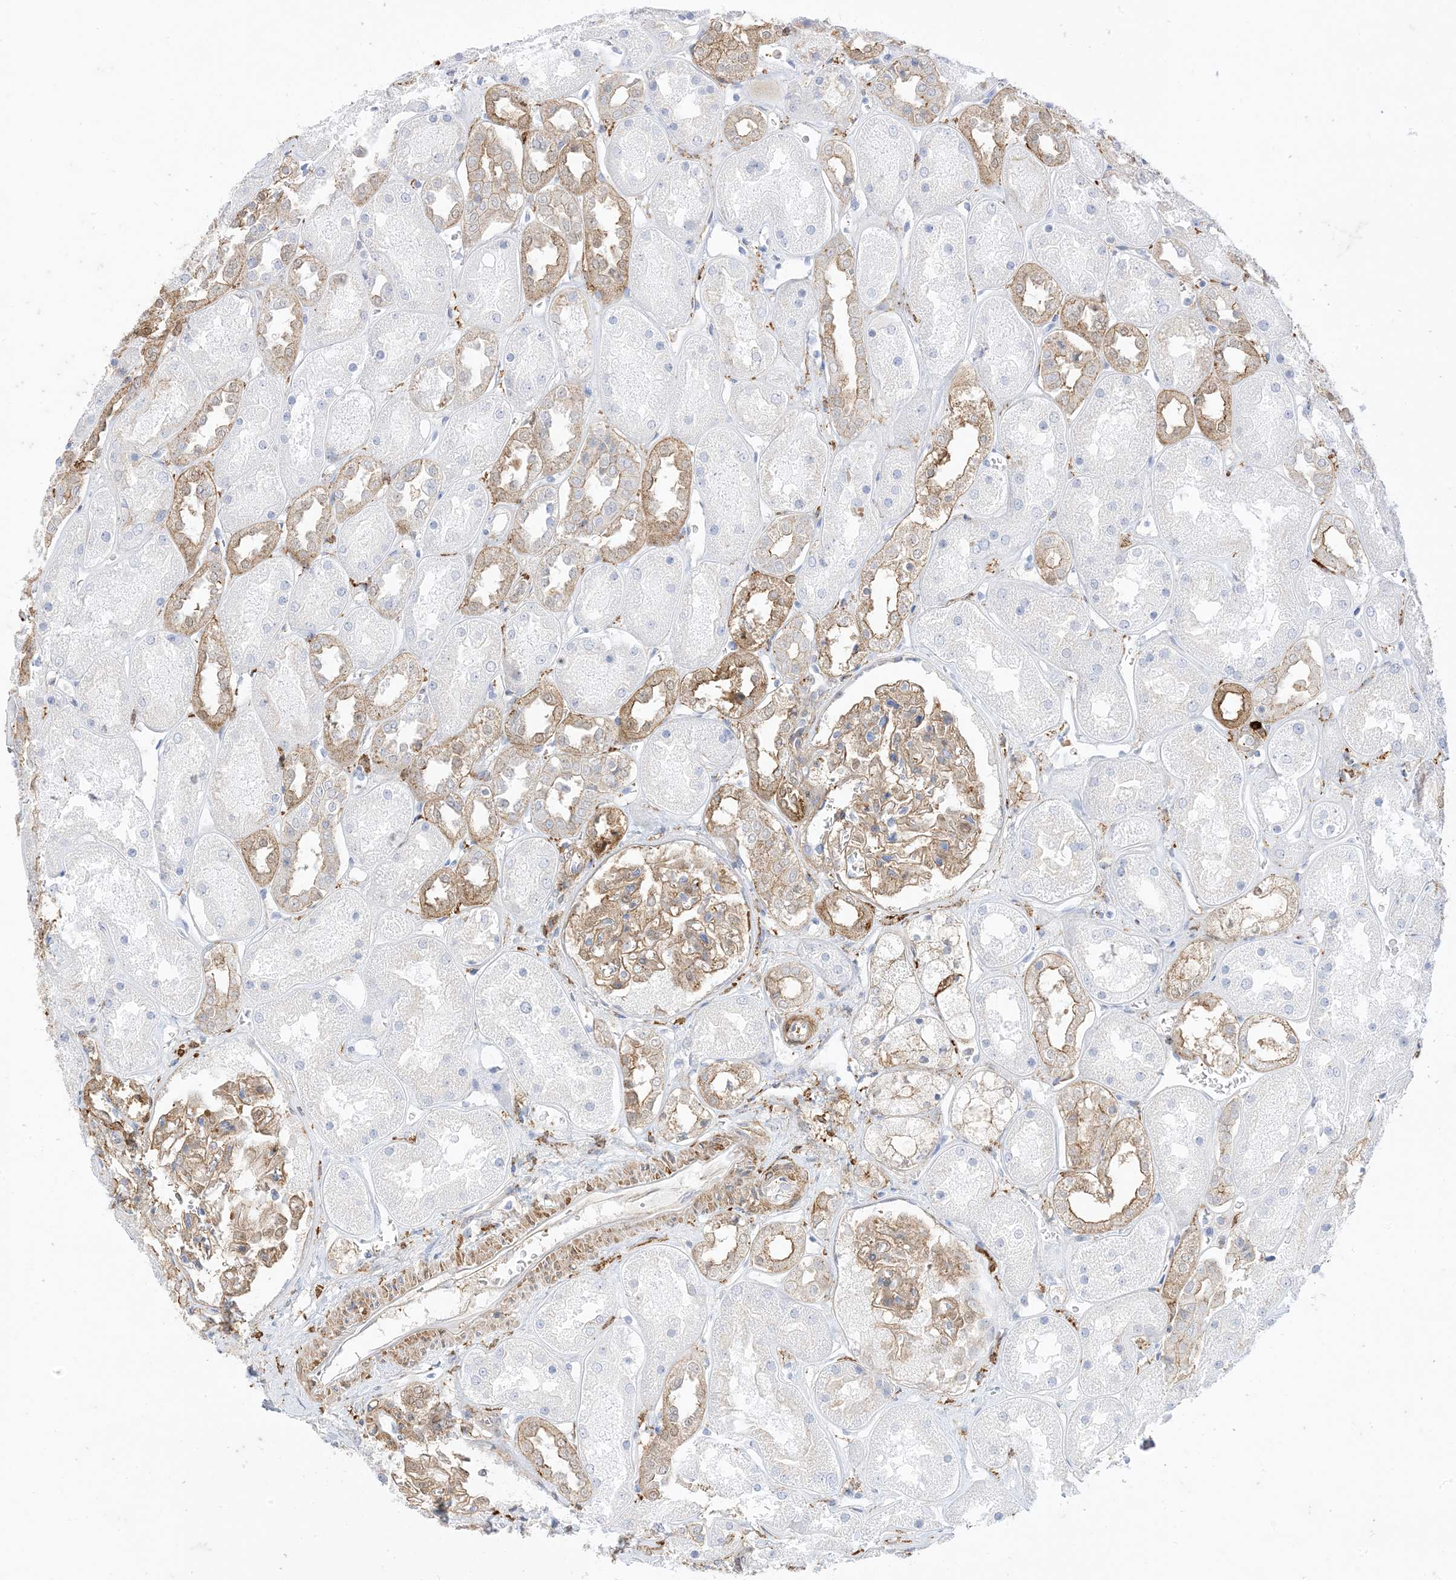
{"staining": {"intensity": "moderate", "quantity": ">75%", "location": "cytoplasmic/membranous"}, "tissue": "kidney", "cell_type": "Cells in glomeruli", "image_type": "normal", "snomed": [{"axis": "morphology", "description": "Normal tissue, NOS"}, {"axis": "topography", "description": "Kidney"}], "caption": "IHC histopathology image of benign kidney stained for a protein (brown), which exhibits medium levels of moderate cytoplasmic/membranous expression in about >75% of cells in glomeruli.", "gene": "GSN", "patient": {"sex": "male", "age": 70}}